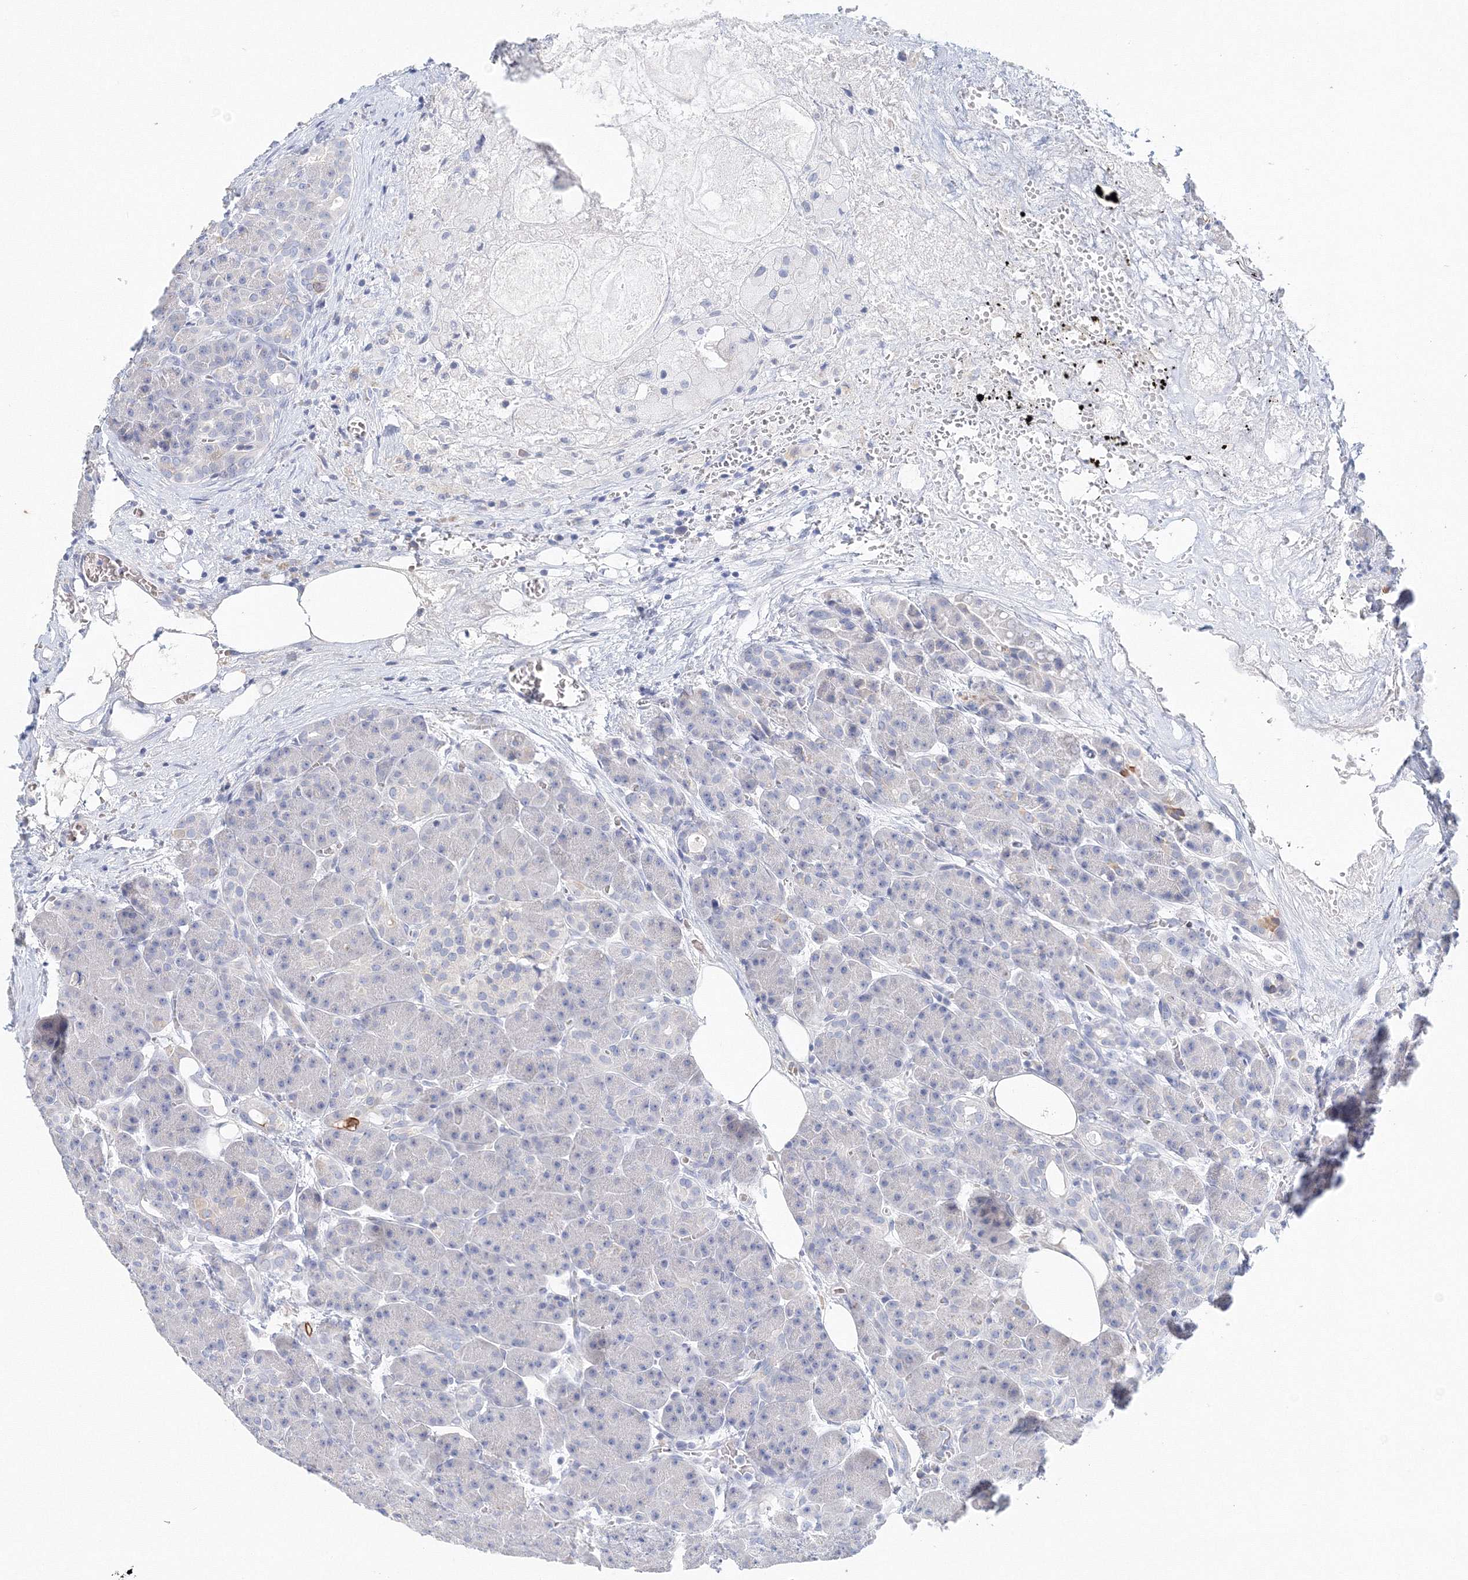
{"staining": {"intensity": "moderate", "quantity": "<25%", "location": "cytoplasmic/membranous"}, "tissue": "pancreas", "cell_type": "Exocrine glandular cells", "image_type": "normal", "snomed": [{"axis": "morphology", "description": "Normal tissue, NOS"}, {"axis": "topography", "description": "Pancreas"}], "caption": "A micrograph showing moderate cytoplasmic/membranous expression in about <25% of exocrine glandular cells in benign pancreas, as visualized by brown immunohistochemical staining.", "gene": "LRRIQ4", "patient": {"sex": "male", "age": 63}}